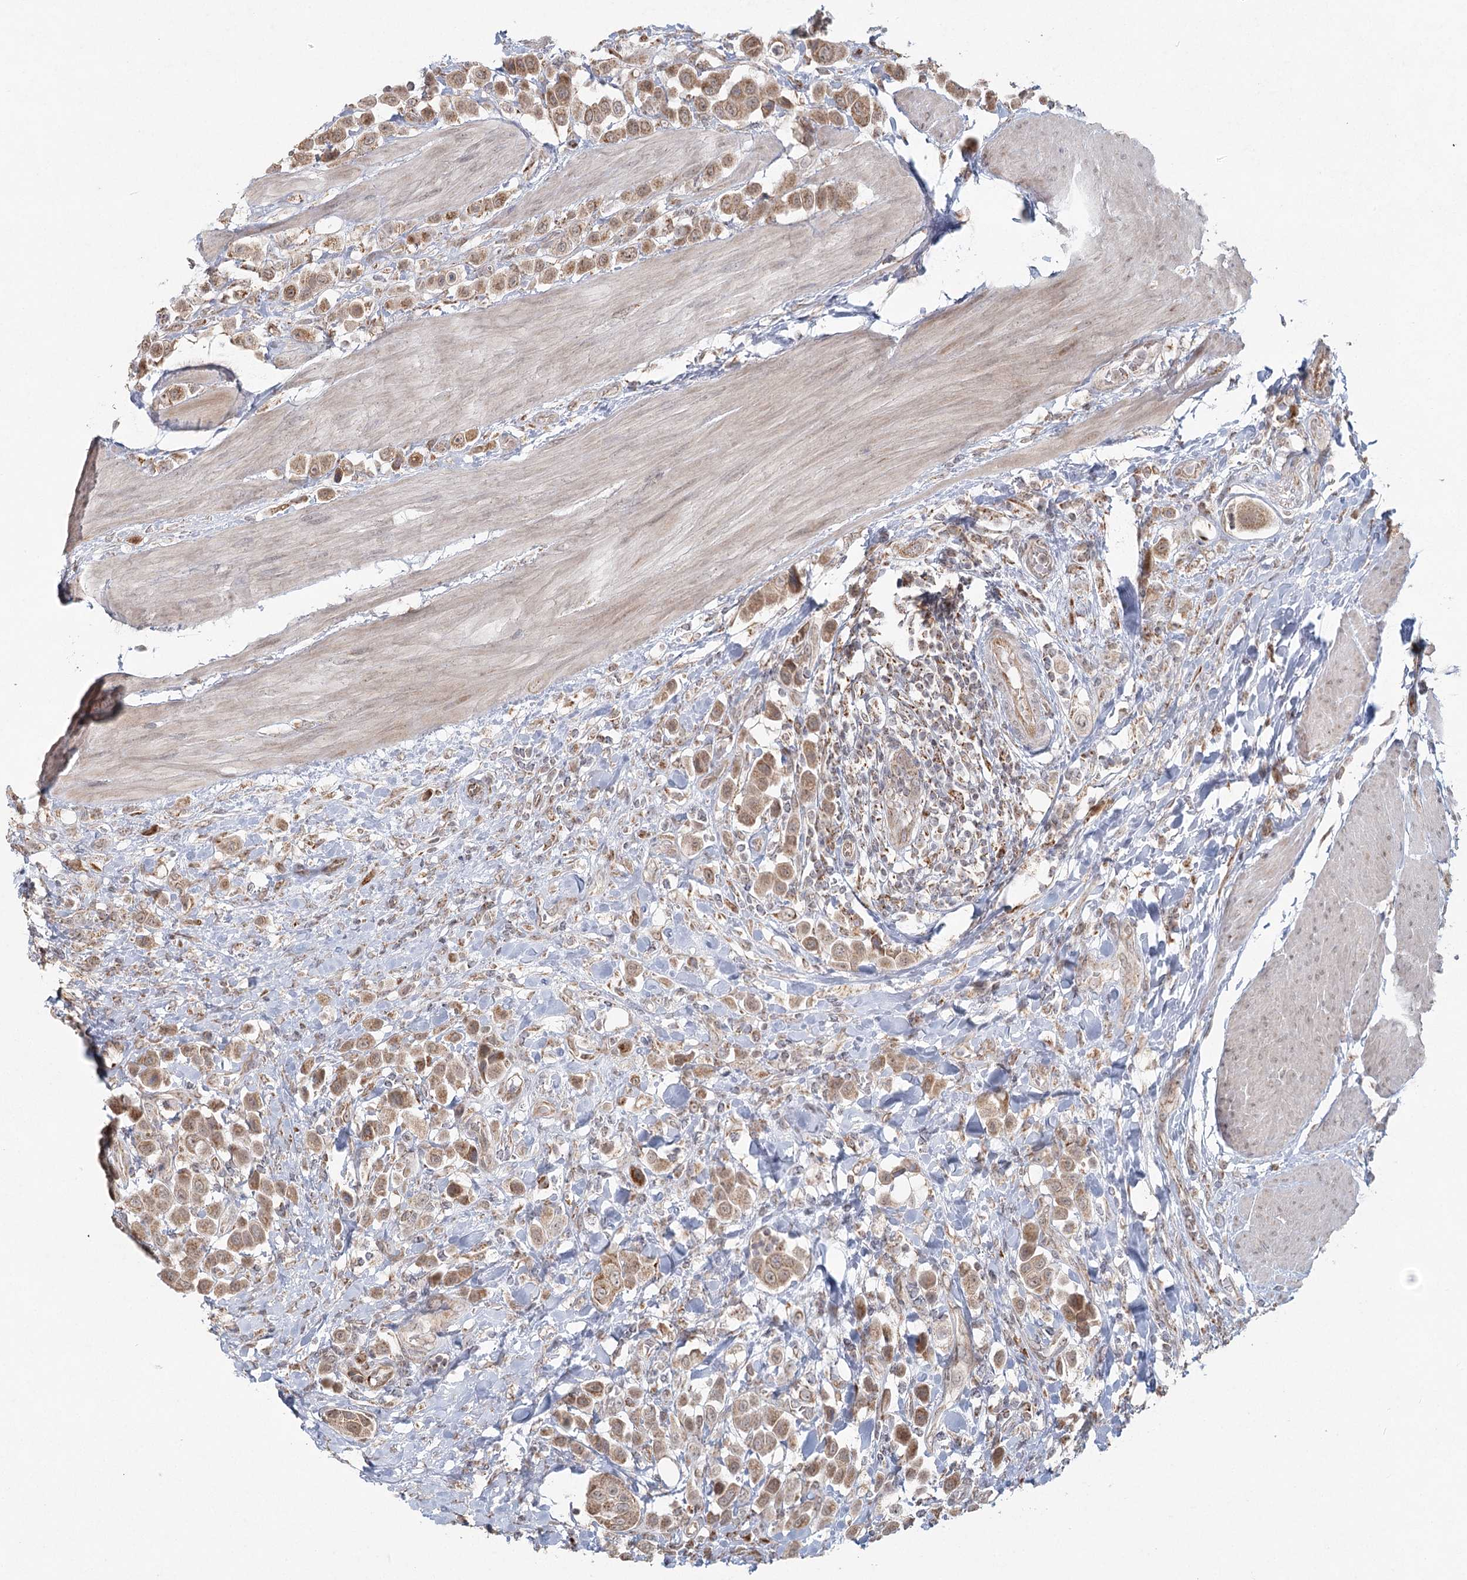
{"staining": {"intensity": "moderate", "quantity": ">75%", "location": "cytoplasmic/membranous"}, "tissue": "urothelial cancer", "cell_type": "Tumor cells", "image_type": "cancer", "snomed": [{"axis": "morphology", "description": "Urothelial carcinoma, High grade"}, {"axis": "topography", "description": "Urinary bladder"}], "caption": "Human high-grade urothelial carcinoma stained with a brown dye reveals moderate cytoplasmic/membranous positive positivity in about >75% of tumor cells.", "gene": "LACTB", "patient": {"sex": "male", "age": 50}}